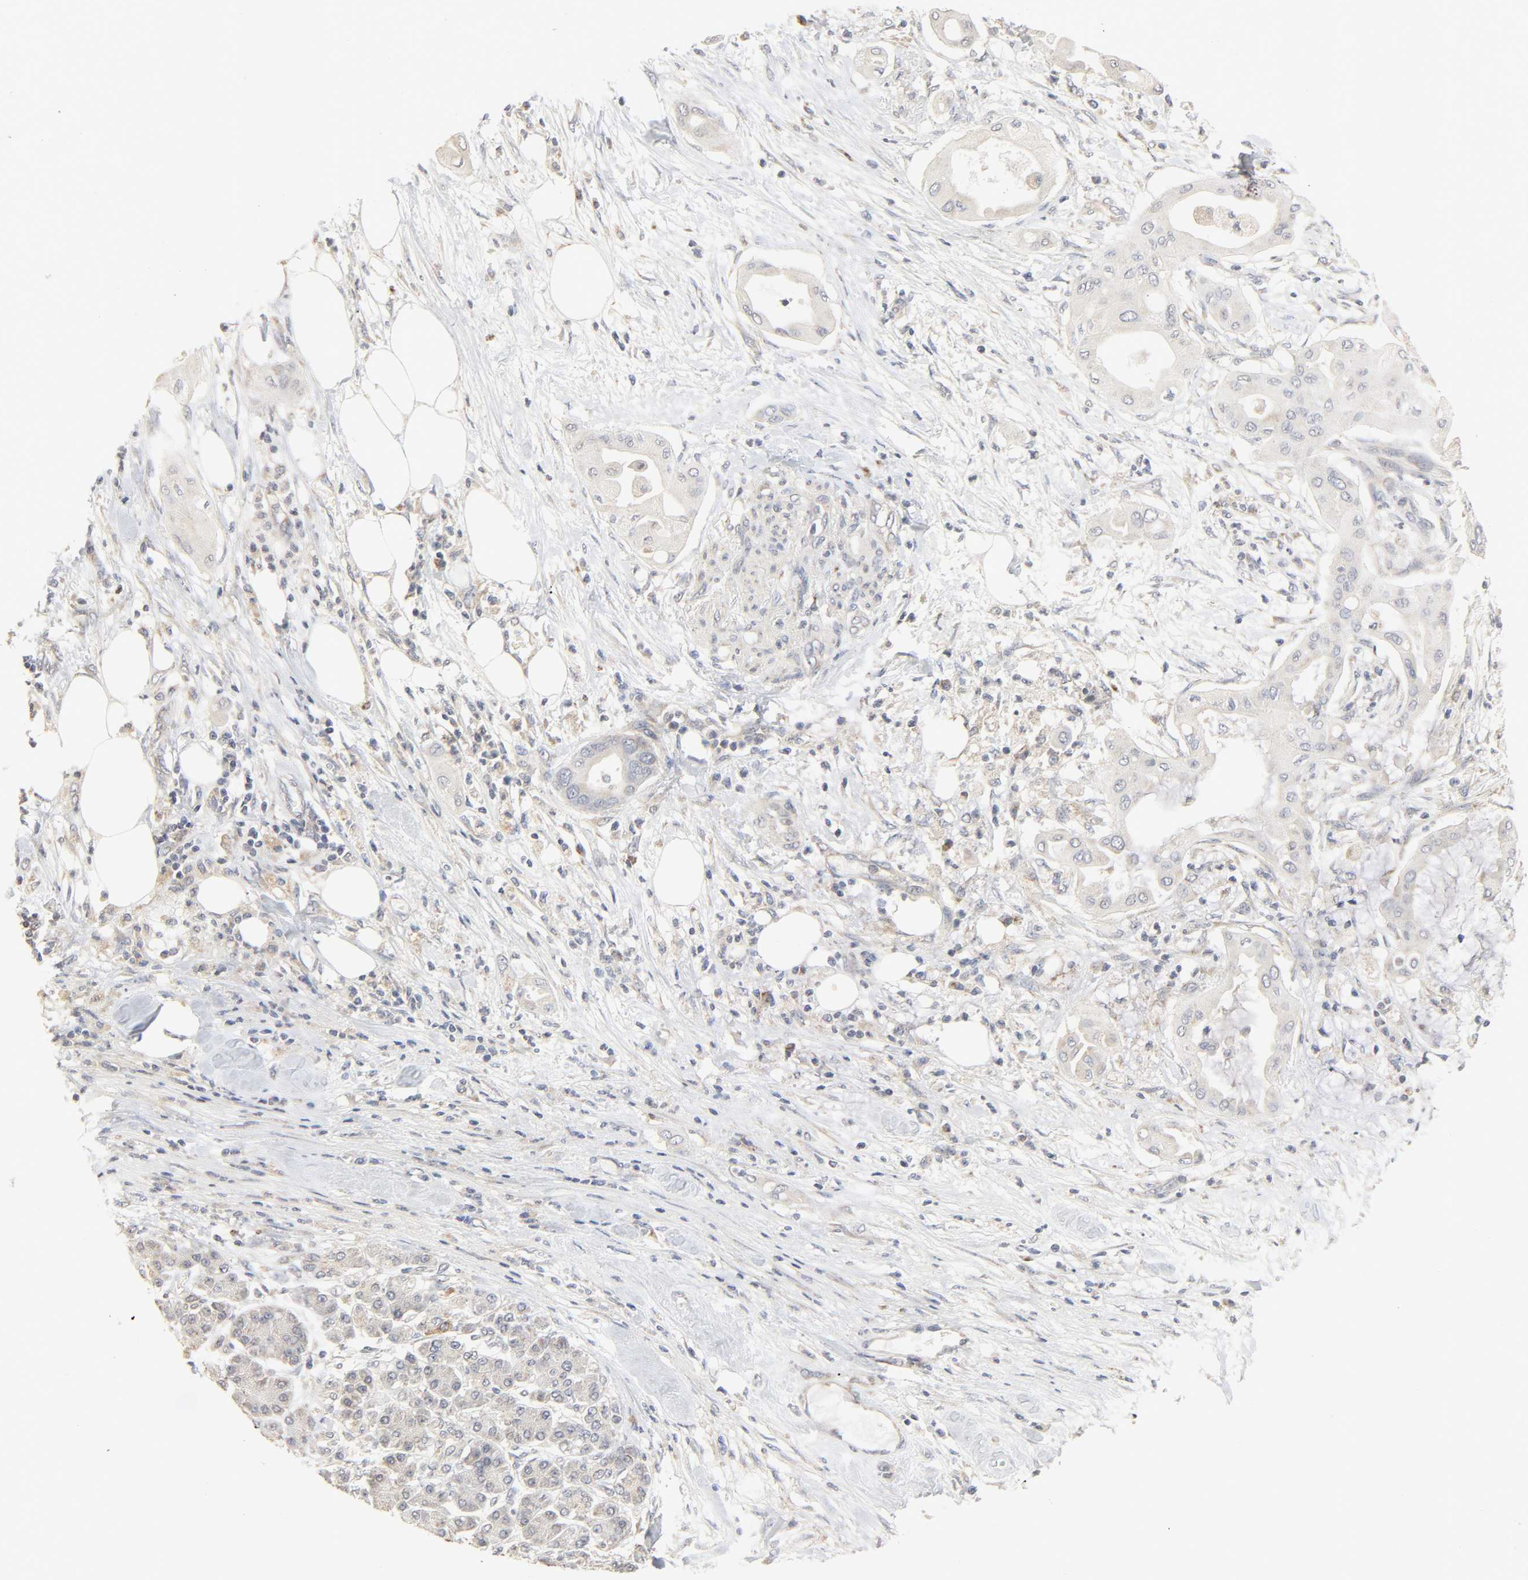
{"staining": {"intensity": "negative", "quantity": "none", "location": "none"}, "tissue": "pancreatic cancer", "cell_type": "Tumor cells", "image_type": "cancer", "snomed": [{"axis": "morphology", "description": "Adenocarcinoma, NOS"}, {"axis": "morphology", "description": "Adenocarcinoma, metastatic, NOS"}, {"axis": "topography", "description": "Lymph node"}, {"axis": "topography", "description": "Pancreas"}, {"axis": "topography", "description": "Duodenum"}], "caption": "Immunohistochemistry image of neoplastic tissue: pancreatic cancer stained with DAB displays no significant protein staining in tumor cells.", "gene": "CLEC4E", "patient": {"sex": "female", "age": 64}}